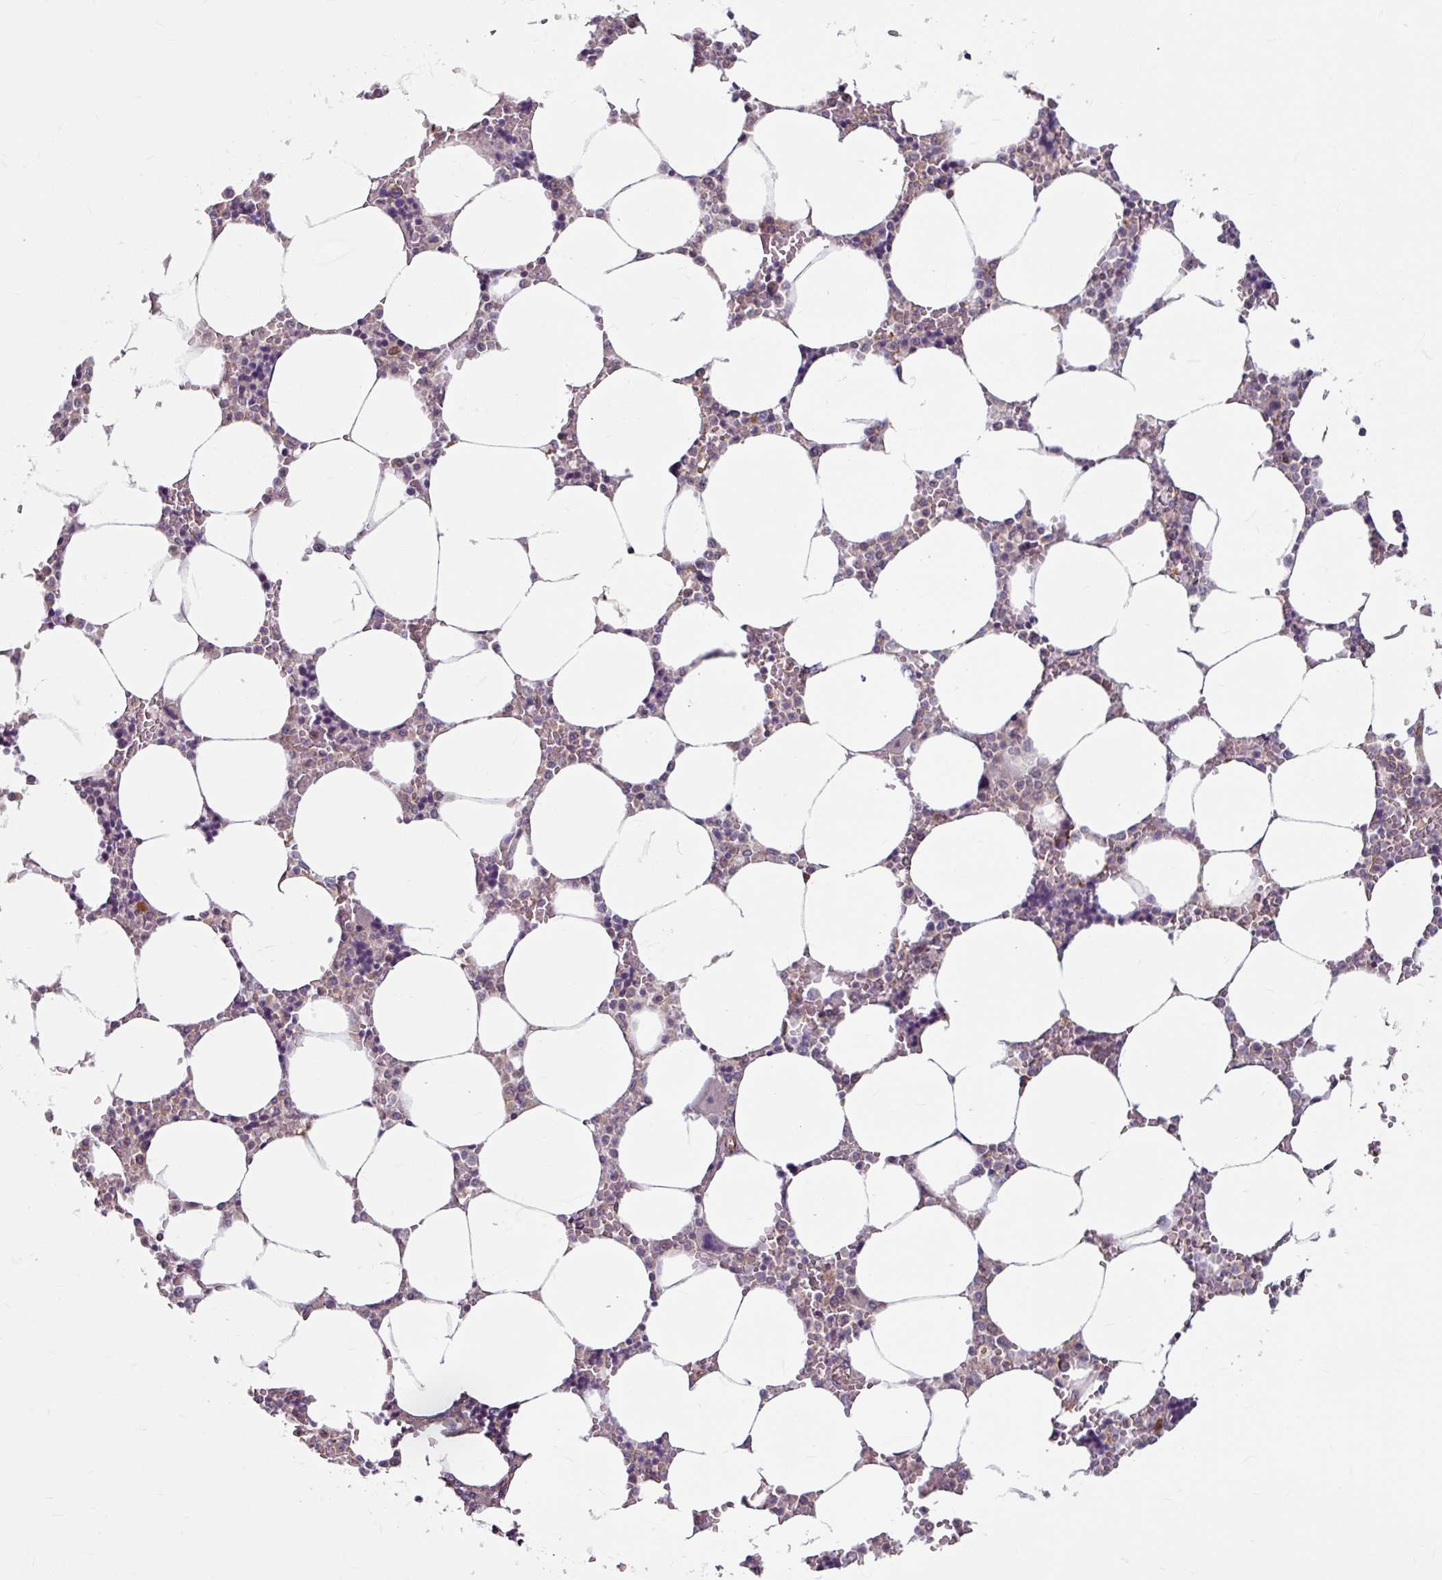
{"staining": {"intensity": "moderate", "quantity": "<25%", "location": "cytoplasmic/membranous"}, "tissue": "bone marrow", "cell_type": "Hematopoietic cells", "image_type": "normal", "snomed": [{"axis": "morphology", "description": "Normal tissue, NOS"}, {"axis": "topography", "description": "Bone marrow"}], "caption": "High-power microscopy captured an immunohistochemistry (IHC) image of unremarkable bone marrow, revealing moderate cytoplasmic/membranous staining in about <25% of hematopoietic cells.", "gene": "DAAM2", "patient": {"sex": "male", "age": 64}}